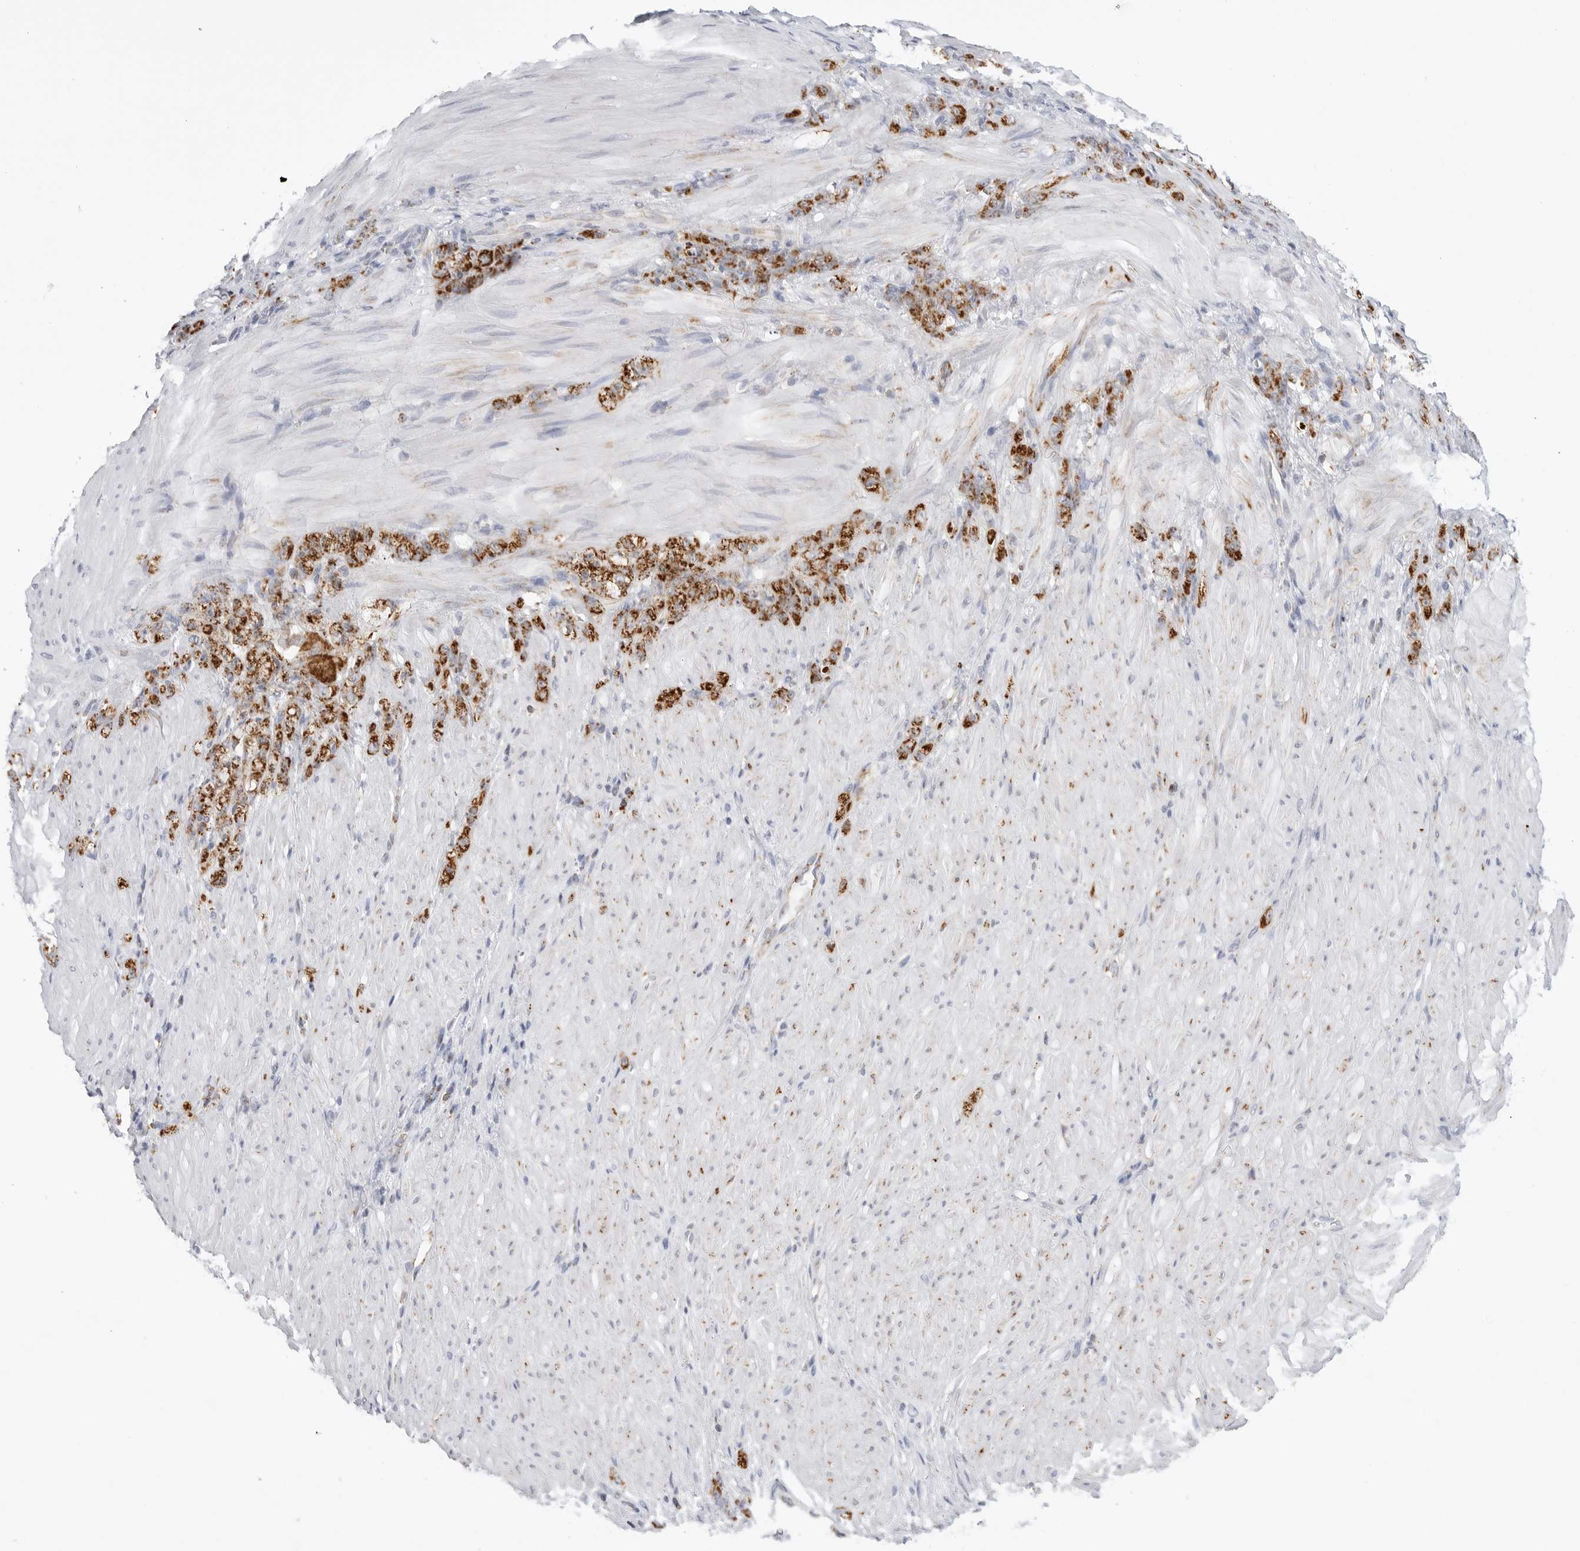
{"staining": {"intensity": "strong", "quantity": ">75%", "location": "cytoplasmic/membranous"}, "tissue": "stomach cancer", "cell_type": "Tumor cells", "image_type": "cancer", "snomed": [{"axis": "morphology", "description": "Normal tissue, NOS"}, {"axis": "morphology", "description": "Adenocarcinoma, NOS"}, {"axis": "topography", "description": "Stomach"}], "caption": "Stomach cancer (adenocarcinoma) stained with DAB (3,3'-diaminobenzidine) IHC reveals high levels of strong cytoplasmic/membranous staining in about >75% of tumor cells.", "gene": "ATP5IF1", "patient": {"sex": "male", "age": 82}}